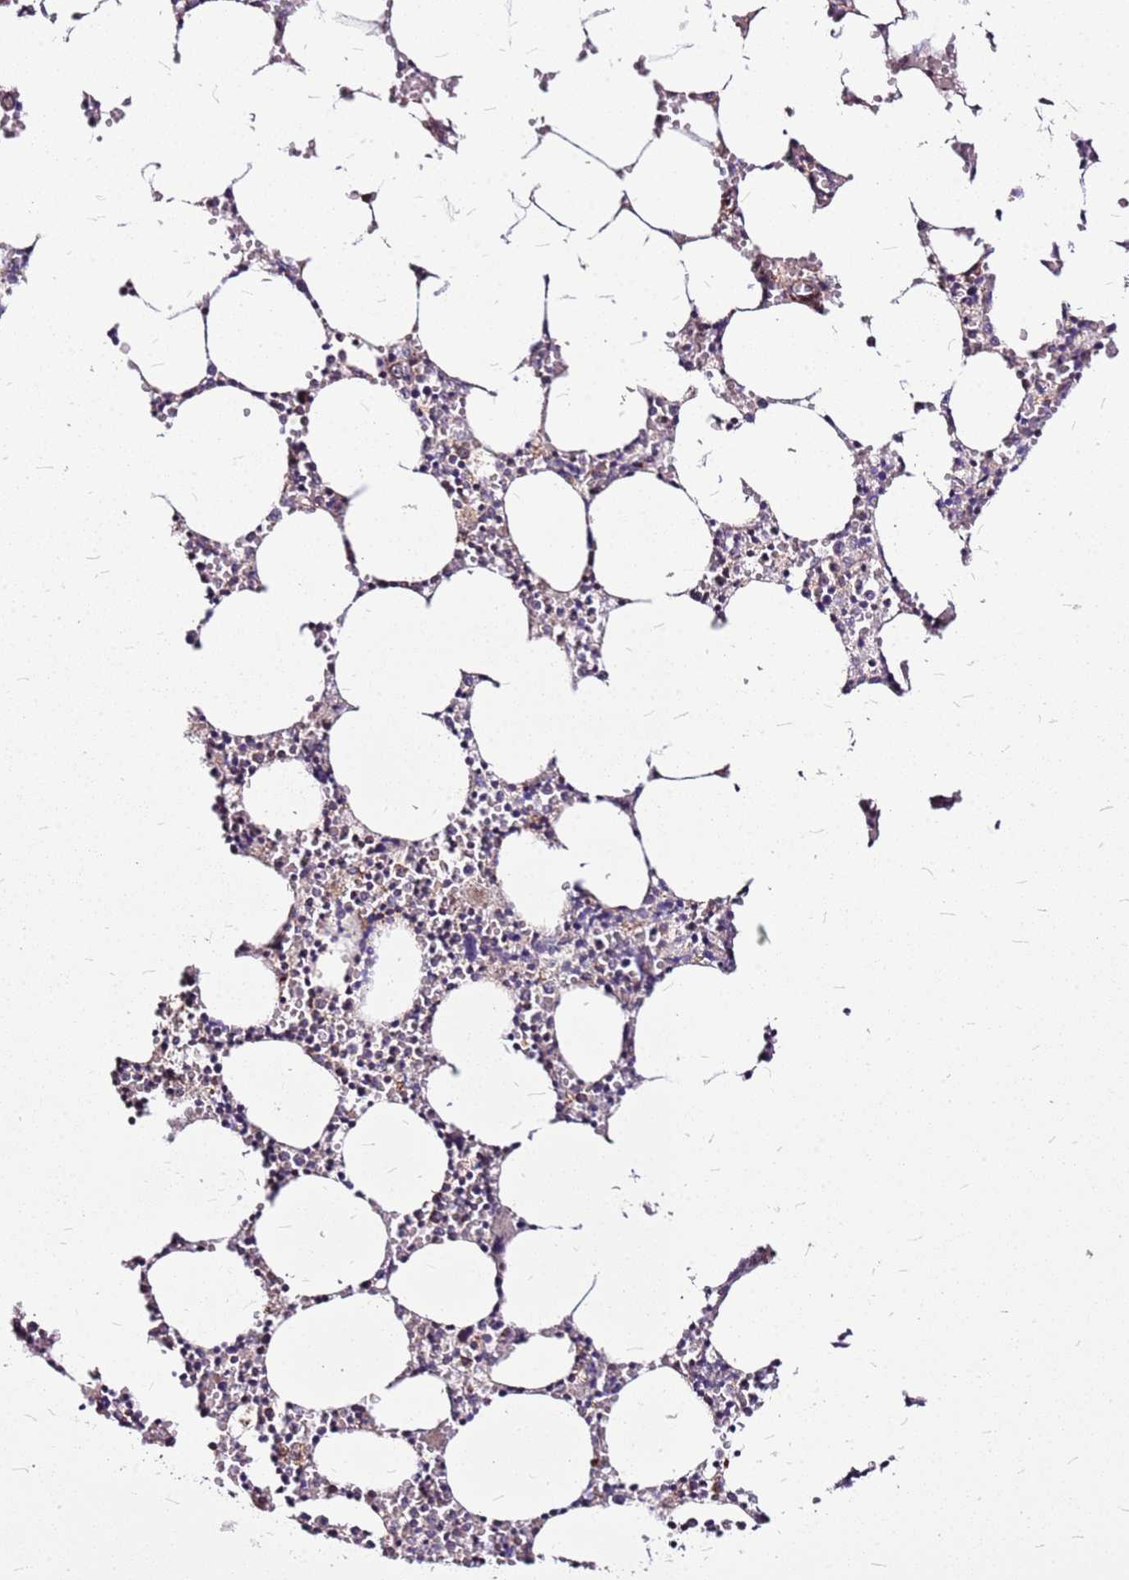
{"staining": {"intensity": "moderate", "quantity": "<25%", "location": "nuclear"}, "tissue": "bone marrow", "cell_type": "Hematopoietic cells", "image_type": "normal", "snomed": [{"axis": "morphology", "description": "Normal tissue, NOS"}, {"axis": "topography", "description": "Bone marrow"}], "caption": "This micrograph reveals immunohistochemistry staining of unremarkable human bone marrow, with low moderate nuclear expression in about <25% of hematopoietic cells.", "gene": "OR51T1", "patient": {"sex": "female", "age": 64}}